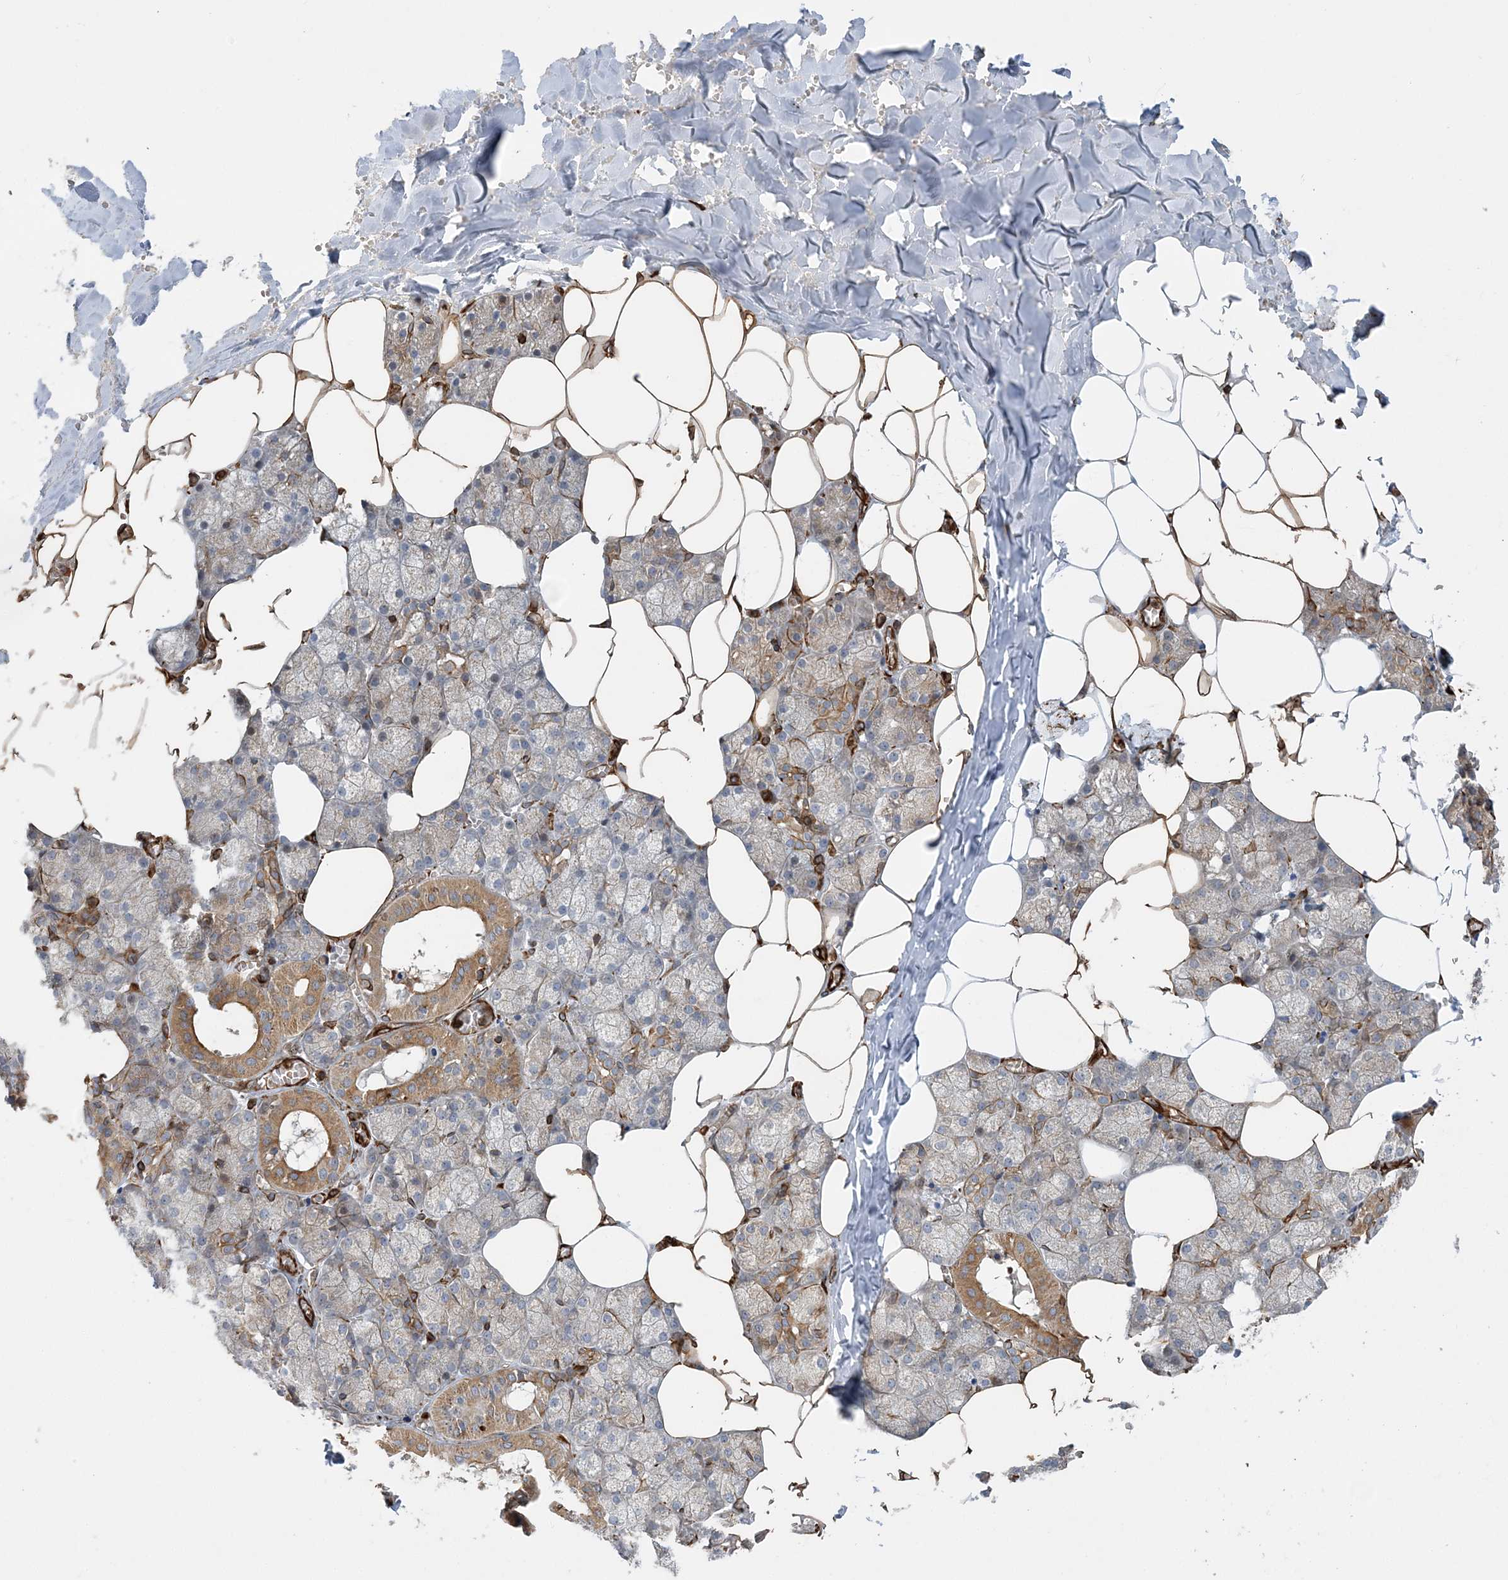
{"staining": {"intensity": "moderate", "quantity": "25%-75%", "location": "cytoplasmic/membranous"}, "tissue": "salivary gland", "cell_type": "Glandular cells", "image_type": "normal", "snomed": [{"axis": "morphology", "description": "Normal tissue, NOS"}, {"axis": "topography", "description": "Salivary gland"}], "caption": "This is a micrograph of immunohistochemistry staining of benign salivary gland, which shows moderate positivity in the cytoplasmic/membranous of glandular cells.", "gene": "FAM114A2", "patient": {"sex": "male", "age": 62}}